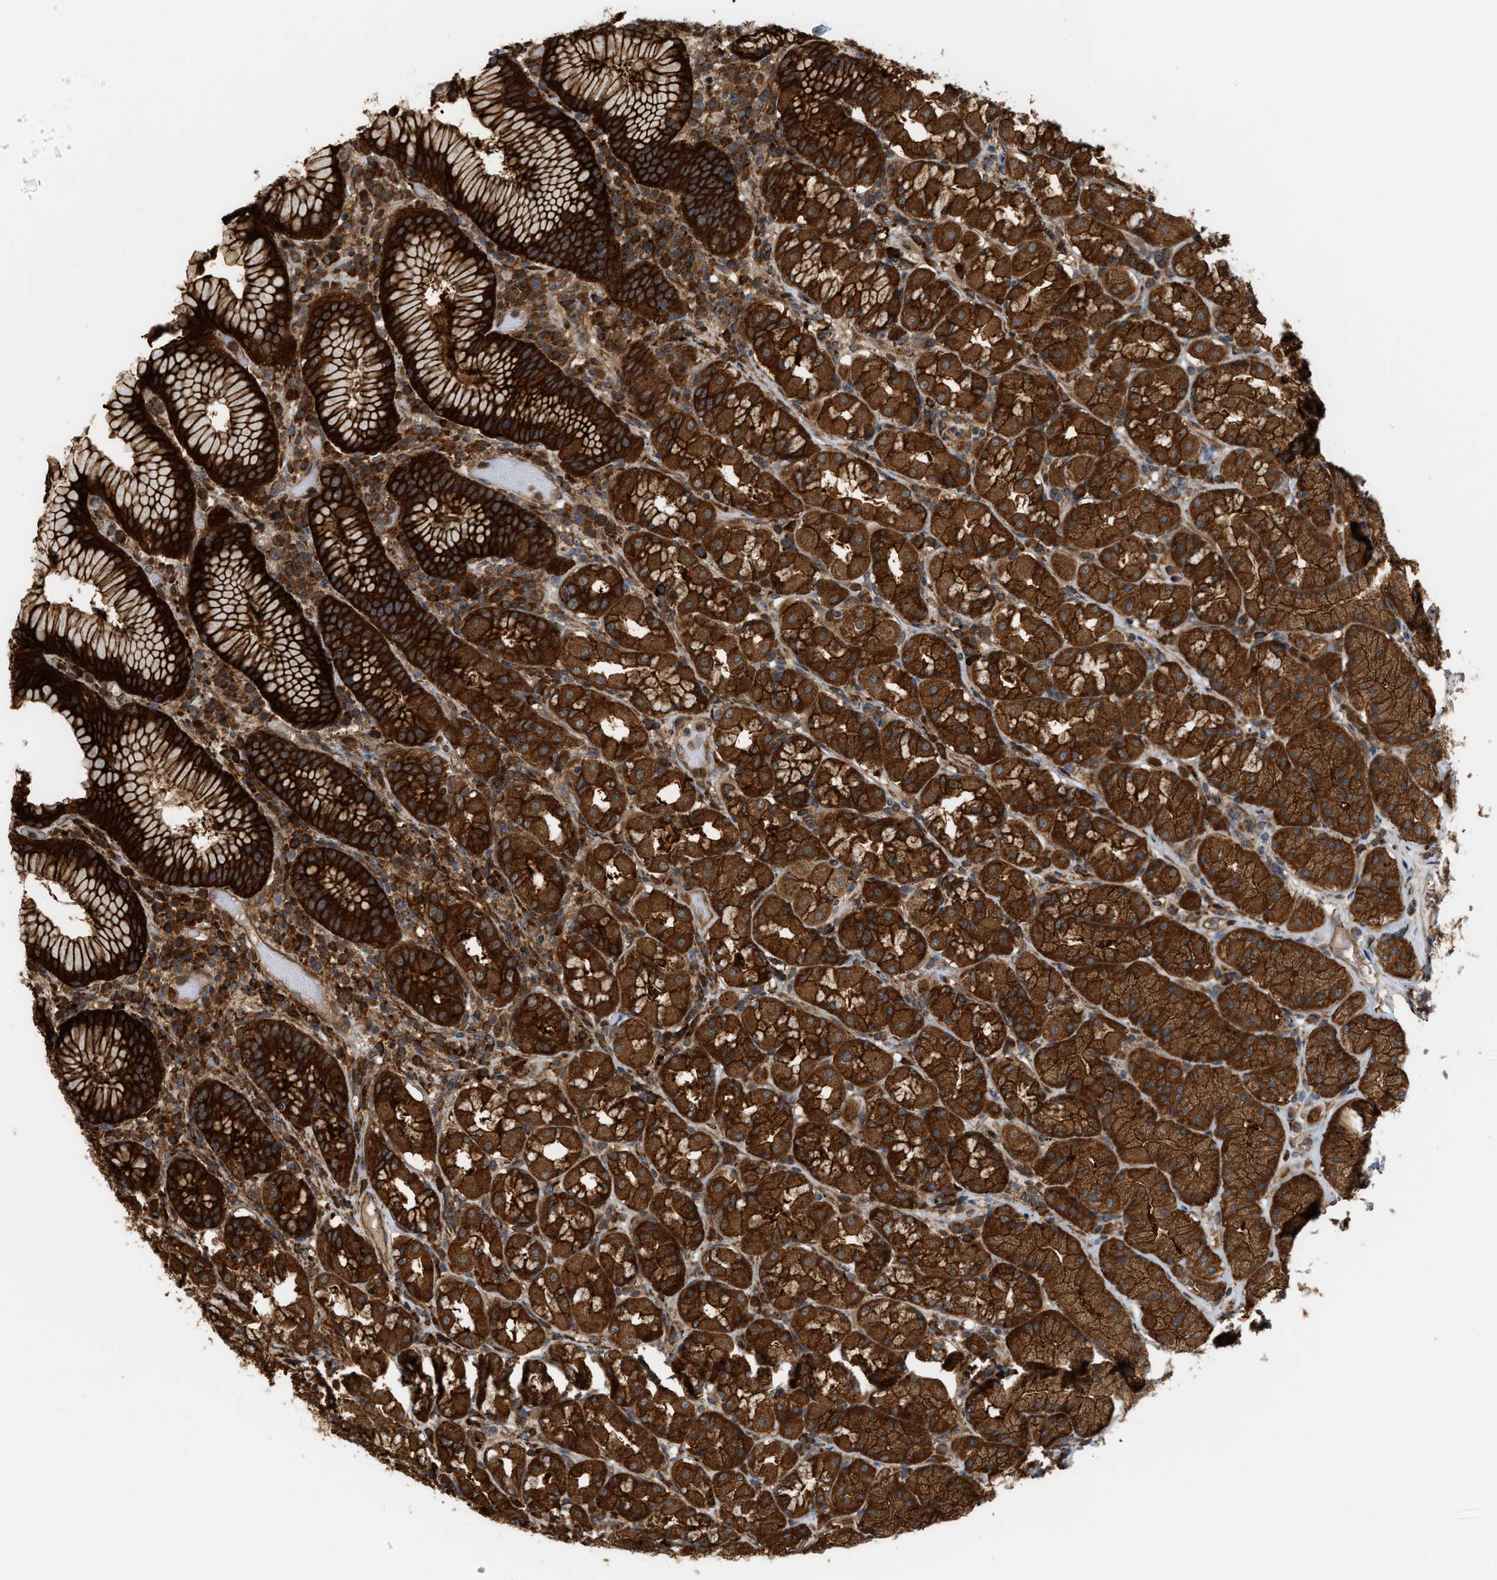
{"staining": {"intensity": "strong", "quantity": ">75%", "location": "cytoplasmic/membranous"}, "tissue": "stomach", "cell_type": "Glandular cells", "image_type": "normal", "snomed": [{"axis": "morphology", "description": "Normal tissue, NOS"}, {"axis": "topography", "description": "Stomach"}, {"axis": "topography", "description": "Stomach, lower"}], "caption": "Immunohistochemistry staining of normal stomach, which shows high levels of strong cytoplasmic/membranous expression in approximately >75% of glandular cells indicating strong cytoplasmic/membranous protein expression. The staining was performed using DAB (brown) for protein detection and nuclei were counterstained in hematoxylin (blue).", "gene": "IQCE", "patient": {"sex": "female", "age": 56}}